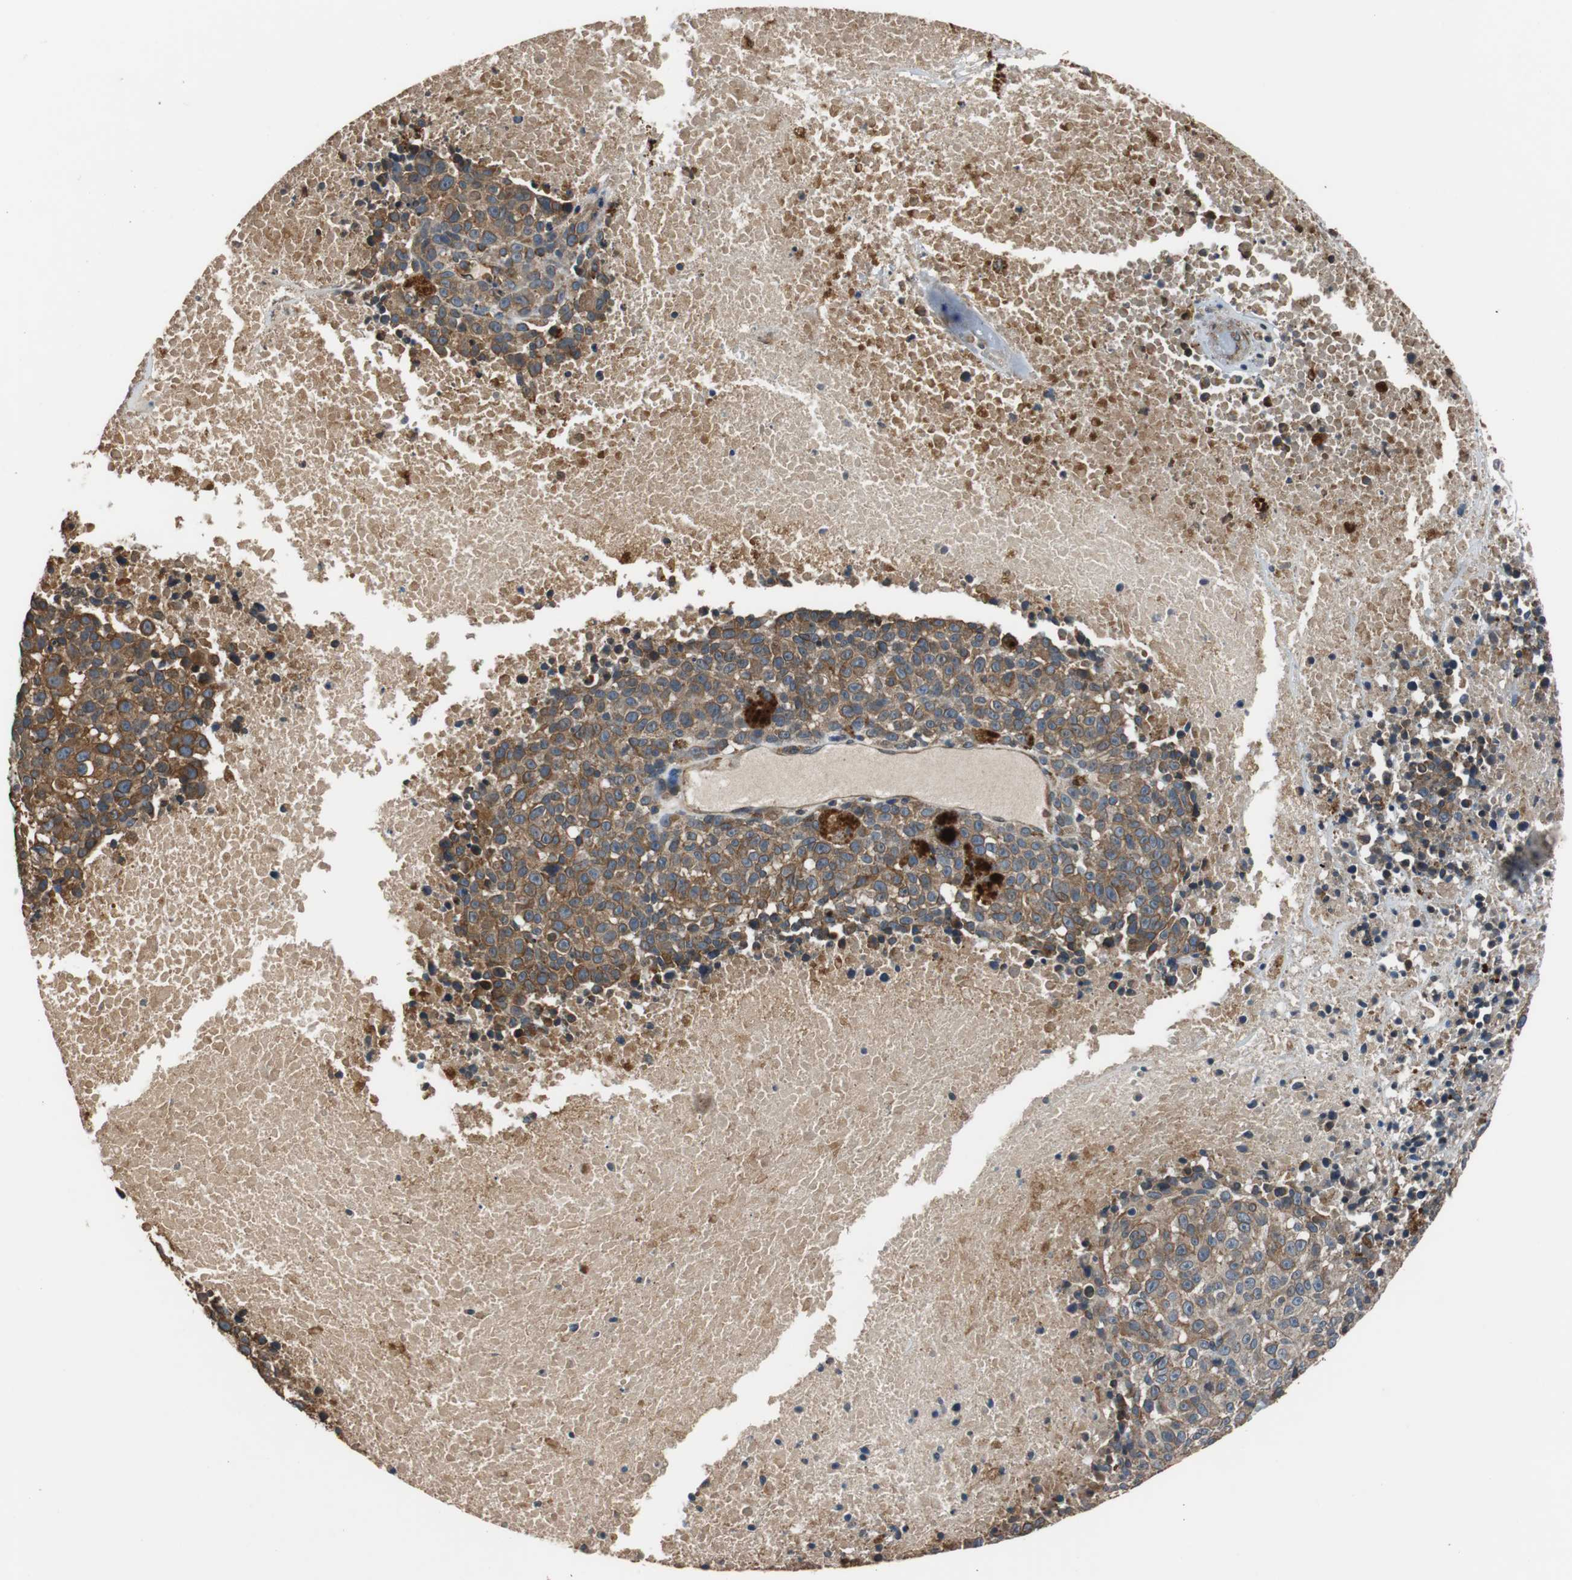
{"staining": {"intensity": "strong", "quantity": ">75%", "location": "cytoplasmic/membranous"}, "tissue": "melanoma", "cell_type": "Tumor cells", "image_type": "cancer", "snomed": [{"axis": "morphology", "description": "Malignant melanoma, Metastatic site"}, {"axis": "topography", "description": "Cerebral cortex"}], "caption": "Human melanoma stained with a protein marker reveals strong staining in tumor cells.", "gene": "PITRM1", "patient": {"sex": "female", "age": 52}}